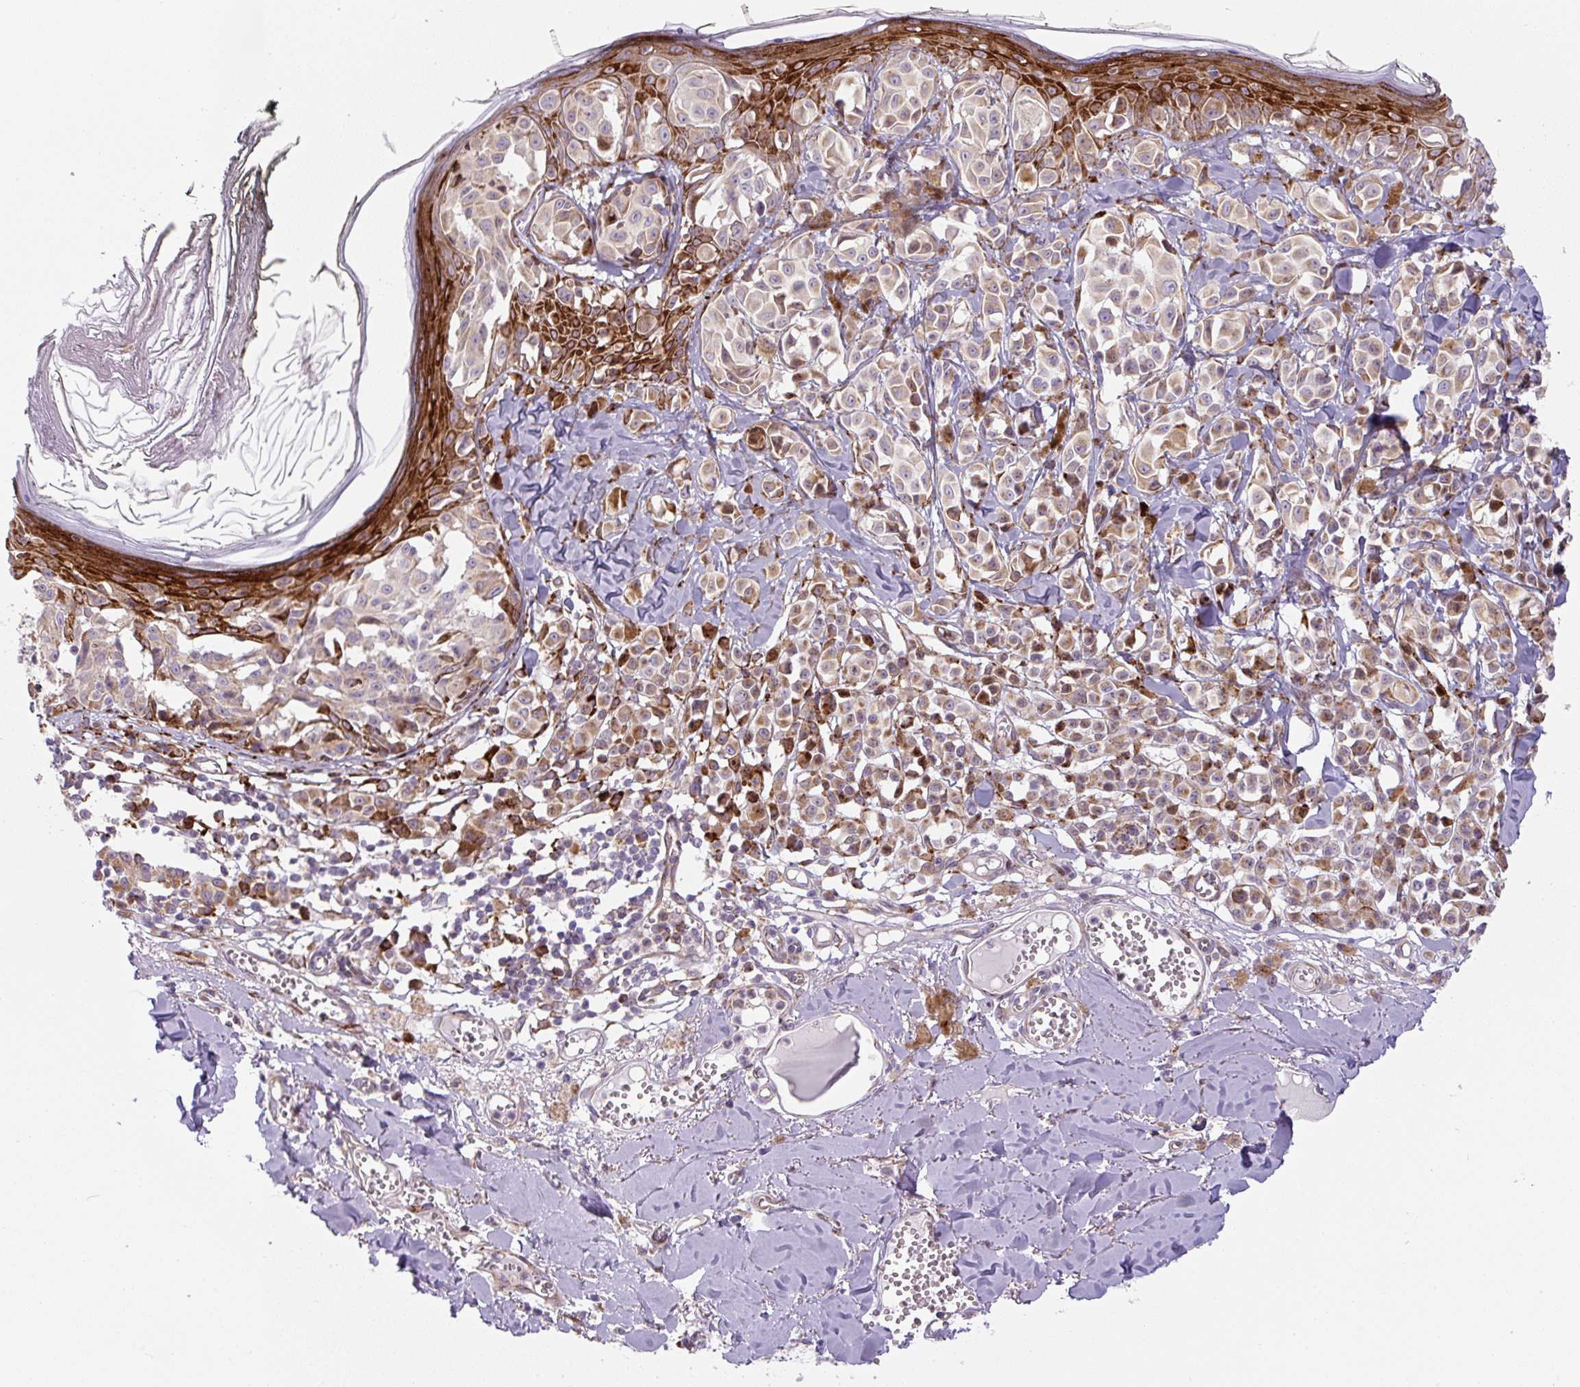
{"staining": {"intensity": "moderate", "quantity": "<25%", "location": "cytoplasmic/membranous"}, "tissue": "melanoma", "cell_type": "Tumor cells", "image_type": "cancer", "snomed": [{"axis": "morphology", "description": "Malignant melanoma, NOS"}, {"axis": "topography", "description": "Skin"}], "caption": "Human melanoma stained for a protein (brown) exhibits moderate cytoplasmic/membranous positive positivity in about <25% of tumor cells.", "gene": "DISP3", "patient": {"sex": "female", "age": 43}}